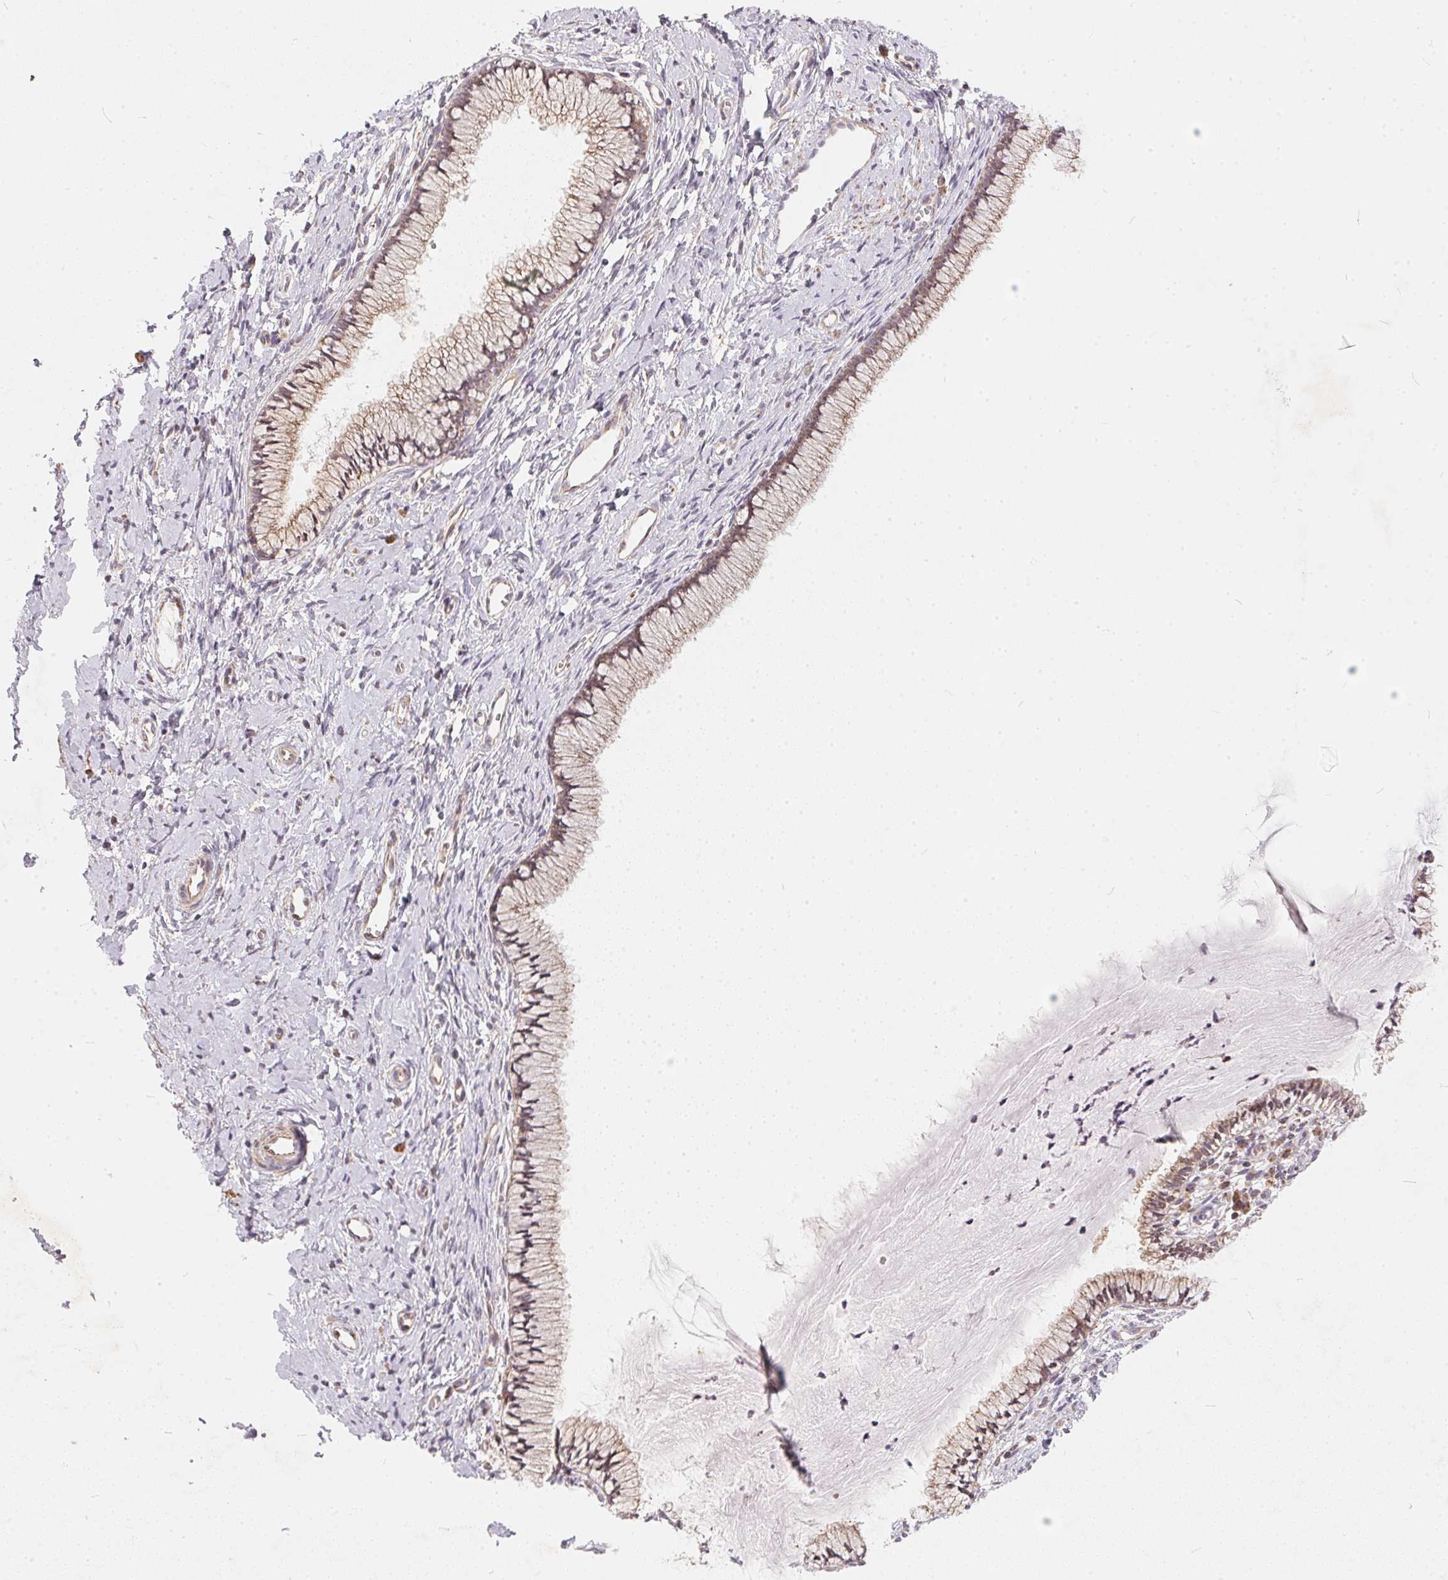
{"staining": {"intensity": "weak", "quantity": ">75%", "location": "cytoplasmic/membranous"}, "tissue": "cervix", "cell_type": "Glandular cells", "image_type": "normal", "snomed": [{"axis": "morphology", "description": "Normal tissue, NOS"}, {"axis": "topography", "description": "Cervix"}], "caption": "Weak cytoplasmic/membranous positivity for a protein is identified in about >75% of glandular cells of unremarkable cervix using IHC.", "gene": "VWA5B2", "patient": {"sex": "female", "age": 40}}